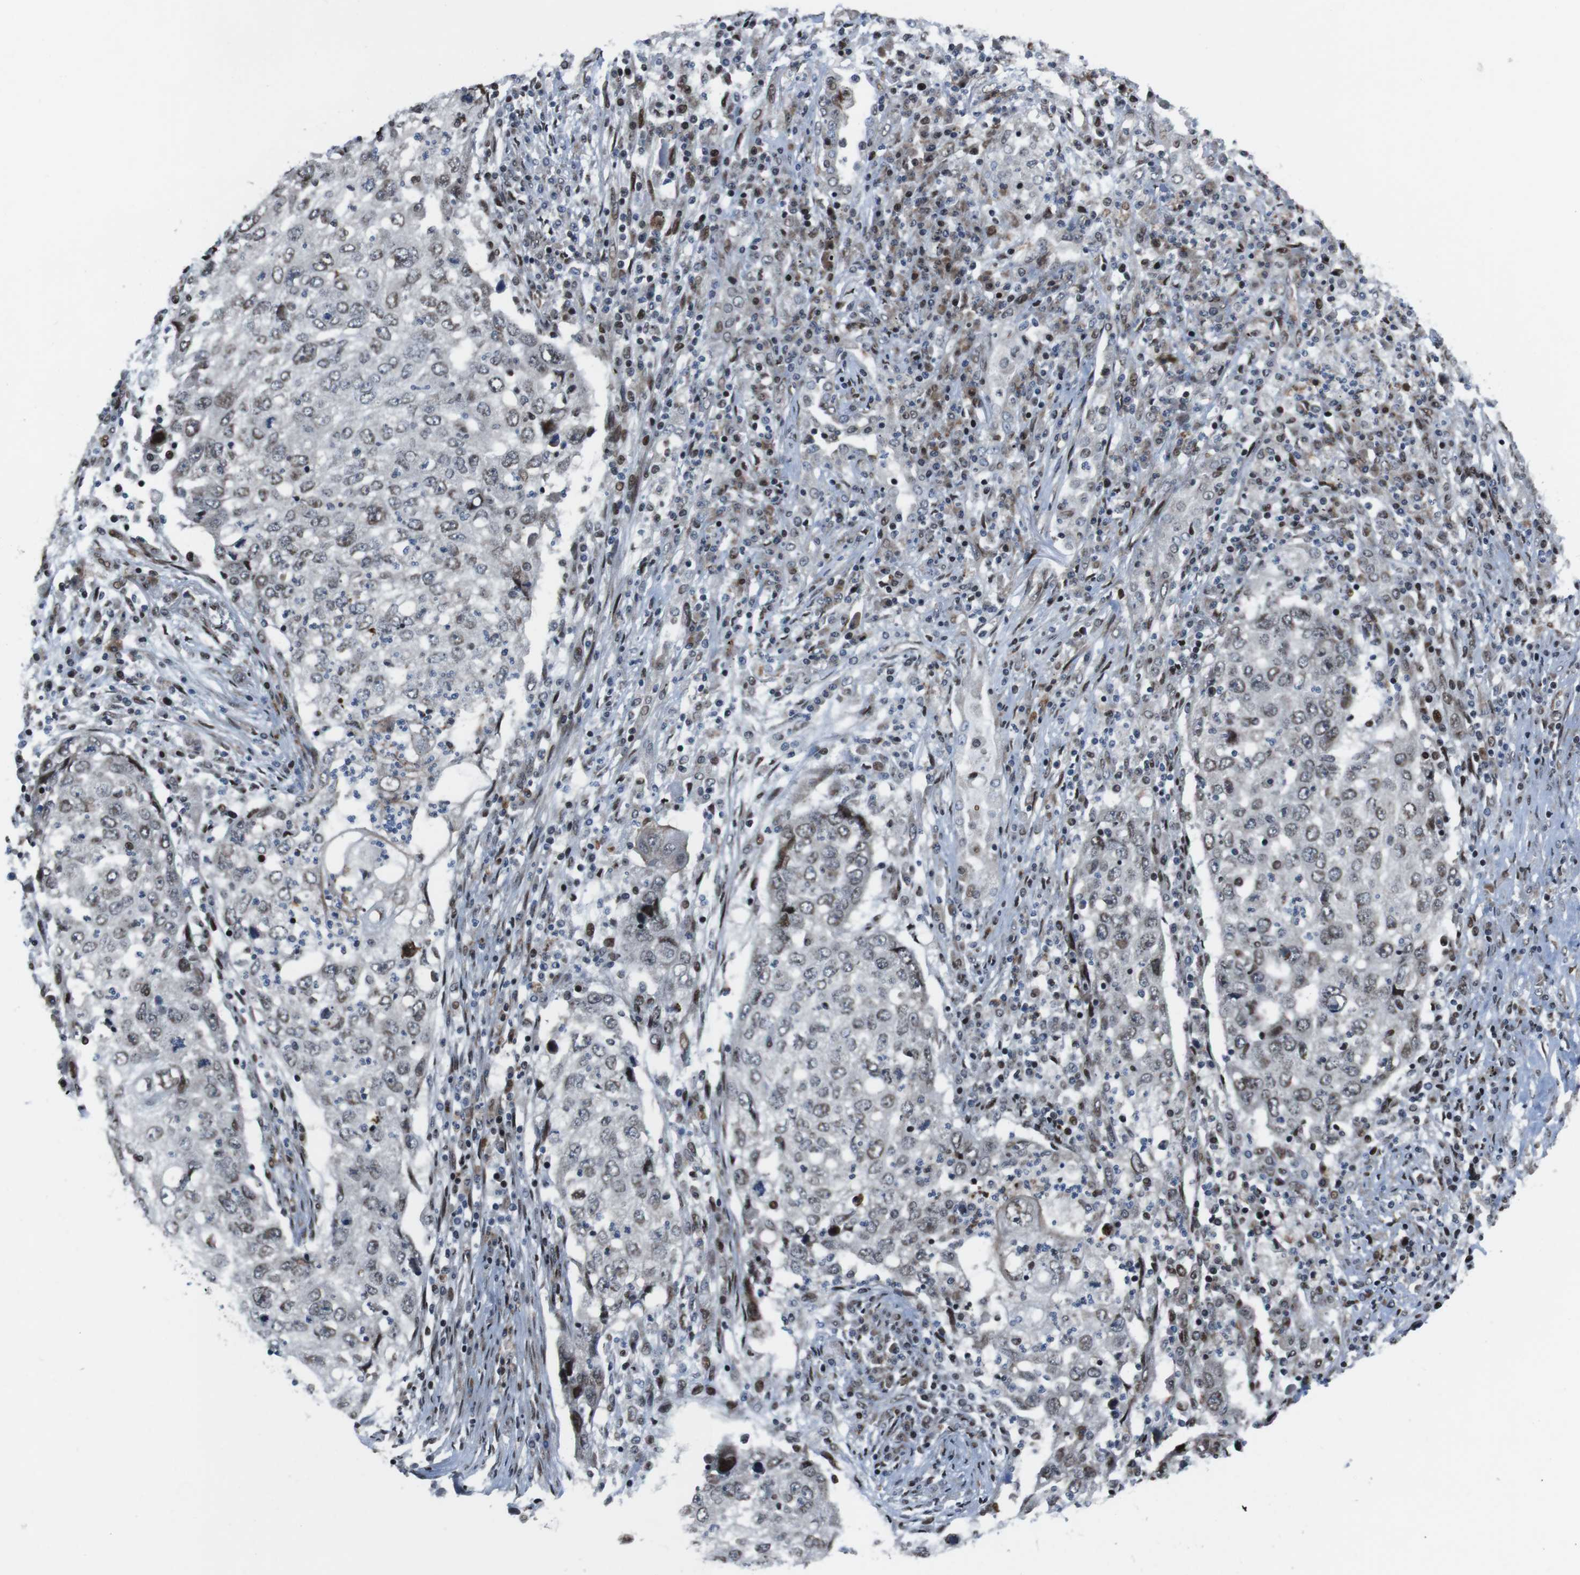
{"staining": {"intensity": "moderate", "quantity": "25%-75%", "location": "nuclear"}, "tissue": "lung cancer", "cell_type": "Tumor cells", "image_type": "cancer", "snomed": [{"axis": "morphology", "description": "Squamous cell carcinoma, NOS"}, {"axis": "topography", "description": "Lung"}], "caption": "Immunohistochemical staining of human lung squamous cell carcinoma shows moderate nuclear protein positivity in approximately 25%-75% of tumor cells.", "gene": "PBRM1", "patient": {"sex": "female", "age": 63}}